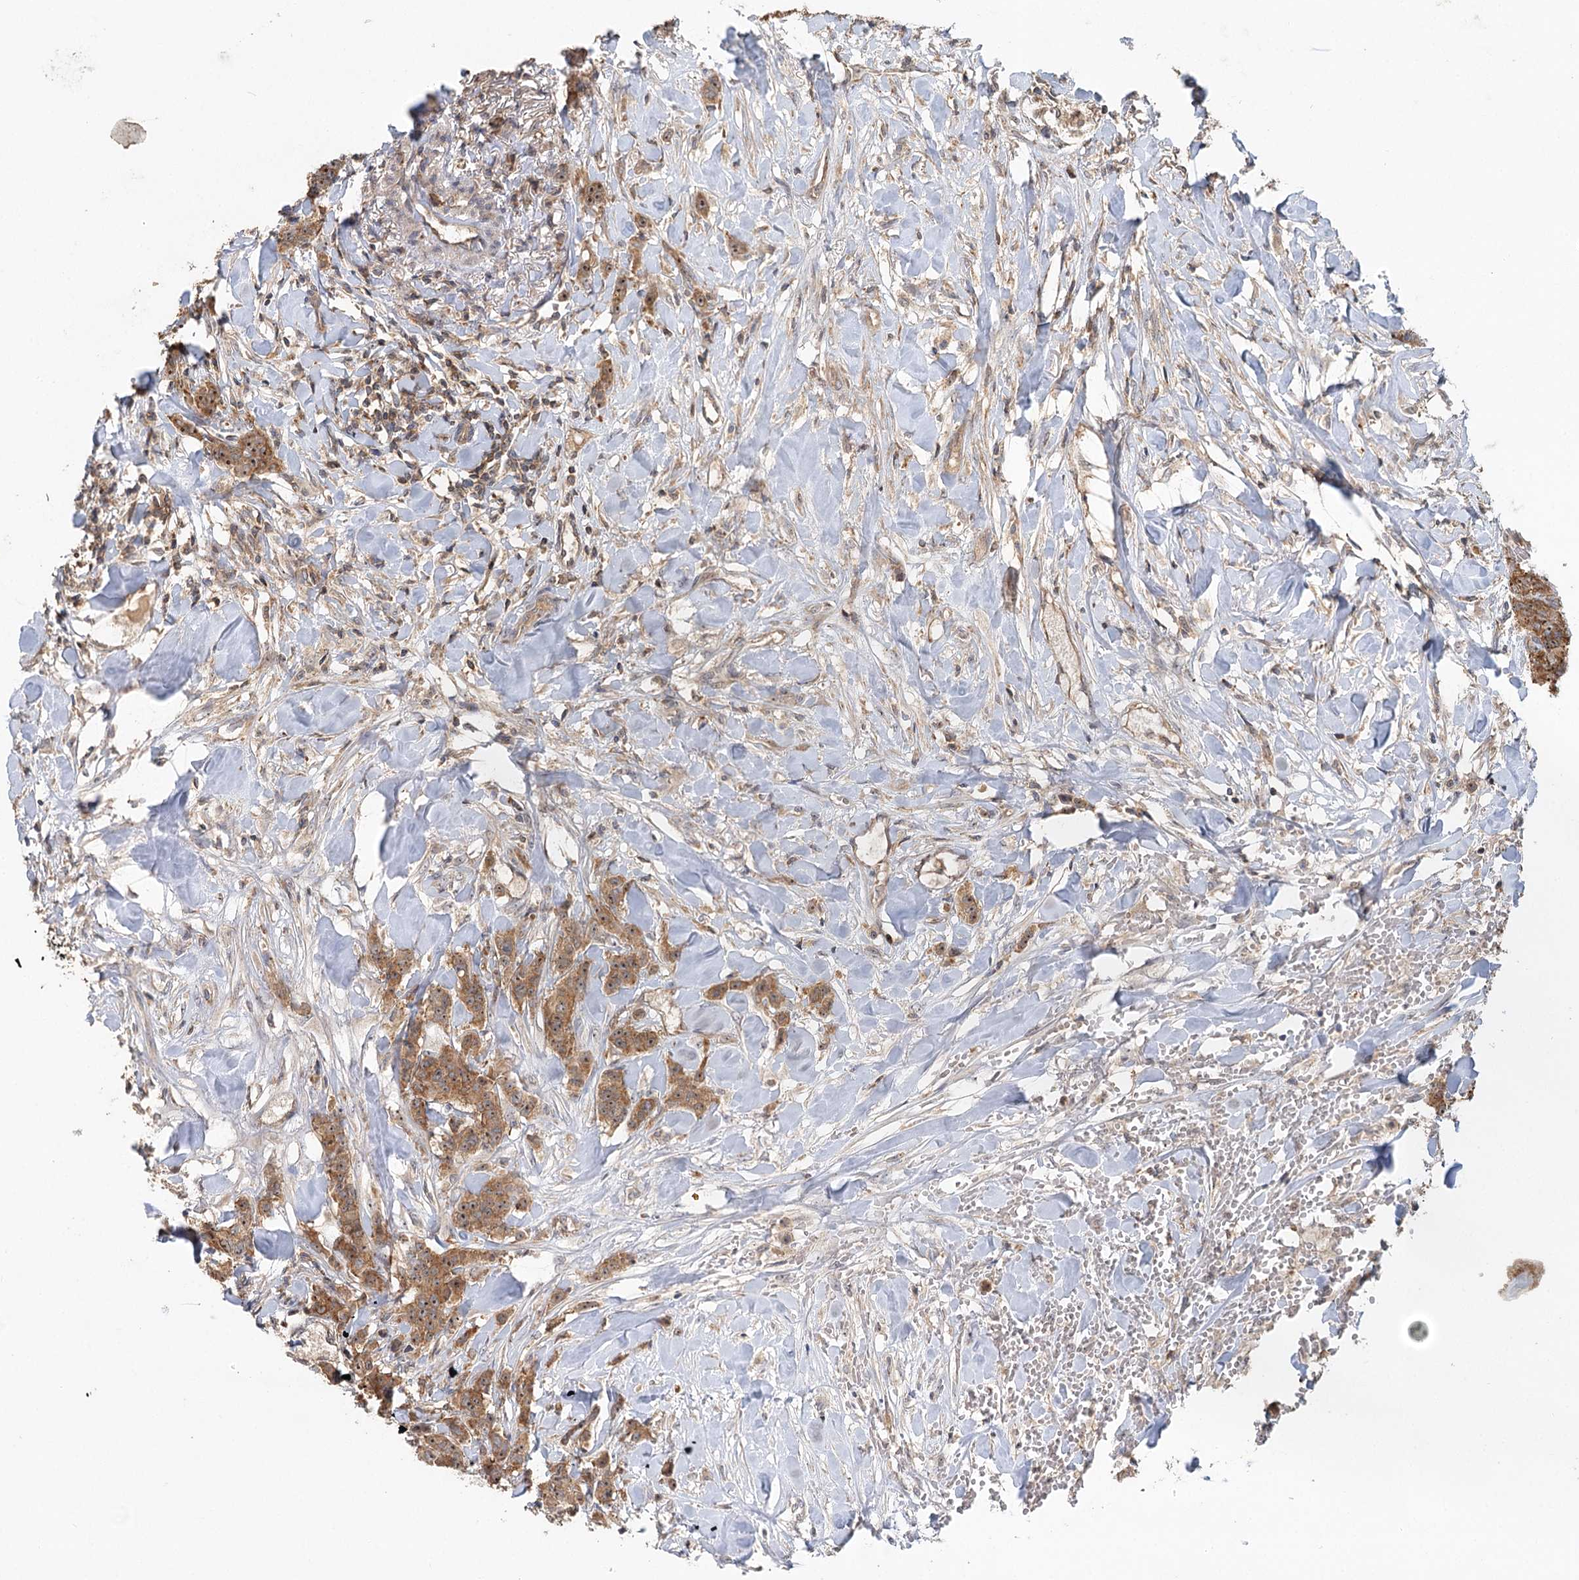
{"staining": {"intensity": "moderate", "quantity": ">75%", "location": "cytoplasmic/membranous,nuclear"}, "tissue": "breast cancer", "cell_type": "Tumor cells", "image_type": "cancer", "snomed": [{"axis": "morphology", "description": "Duct carcinoma"}, {"axis": "topography", "description": "Breast"}], "caption": "An image showing moderate cytoplasmic/membranous and nuclear staining in approximately >75% of tumor cells in breast intraductal carcinoma, as visualized by brown immunohistochemical staining.", "gene": "RAPGEF6", "patient": {"sex": "female", "age": 40}}